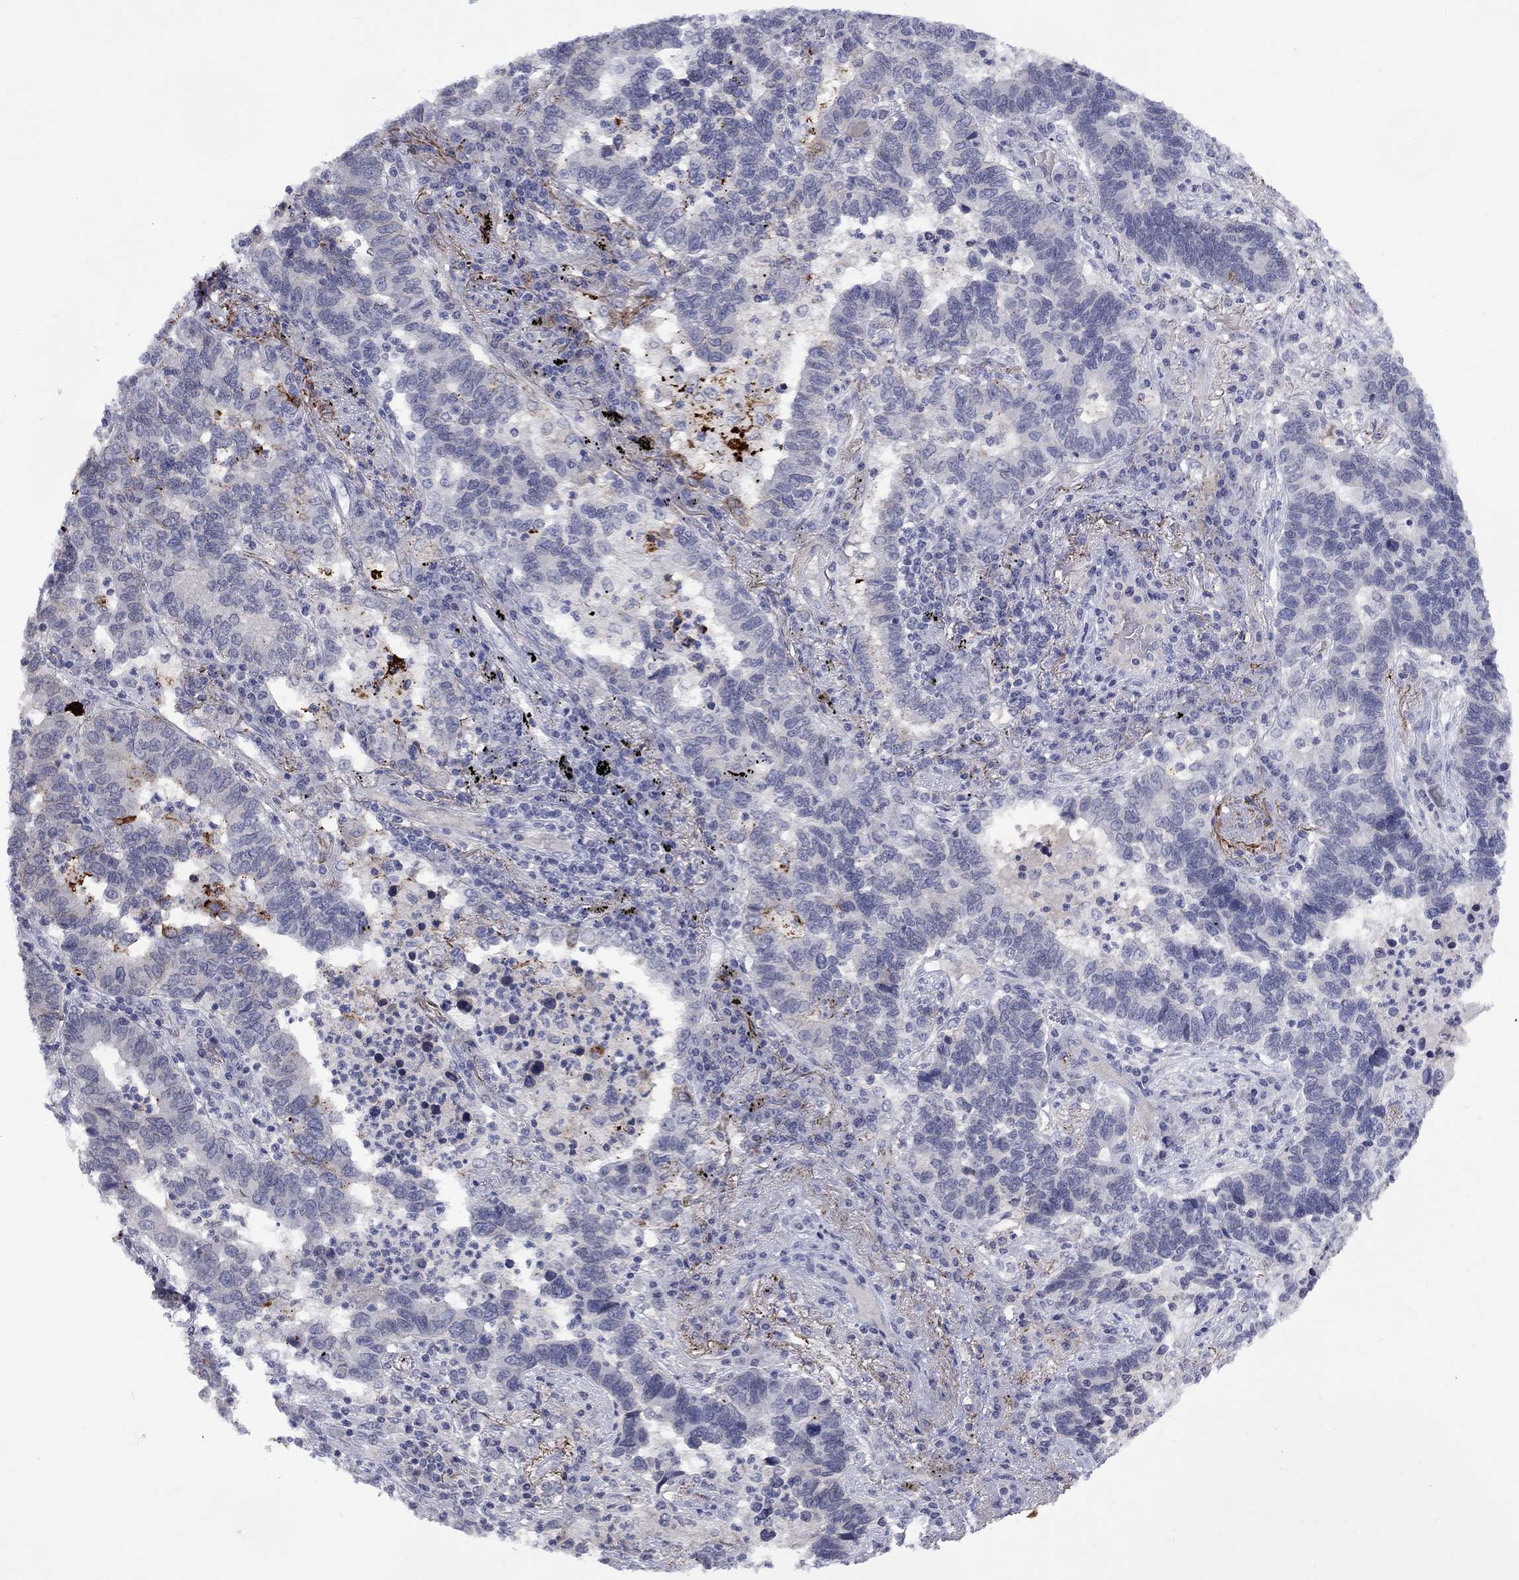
{"staining": {"intensity": "negative", "quantity": "none", "location": "none"}, "tissue": "lung cancer", "cell_type": "Tumor cells", "image_type": "cancer", "snomed": [{"axis": "morphology", "description": "Adenocarcinoma, NOS"}, {"axis": "topography", "description": "Lung"}], "caption": "Immunohistochemistry image of neoplastic tissue: adenocarcinoma (lung) stained with DAB (3,3'-diaminobenzidine) shows no significant protein positivity in tumor cells.", "gene": "NSMF", "patient": {"sex": "female", "age": 57}}